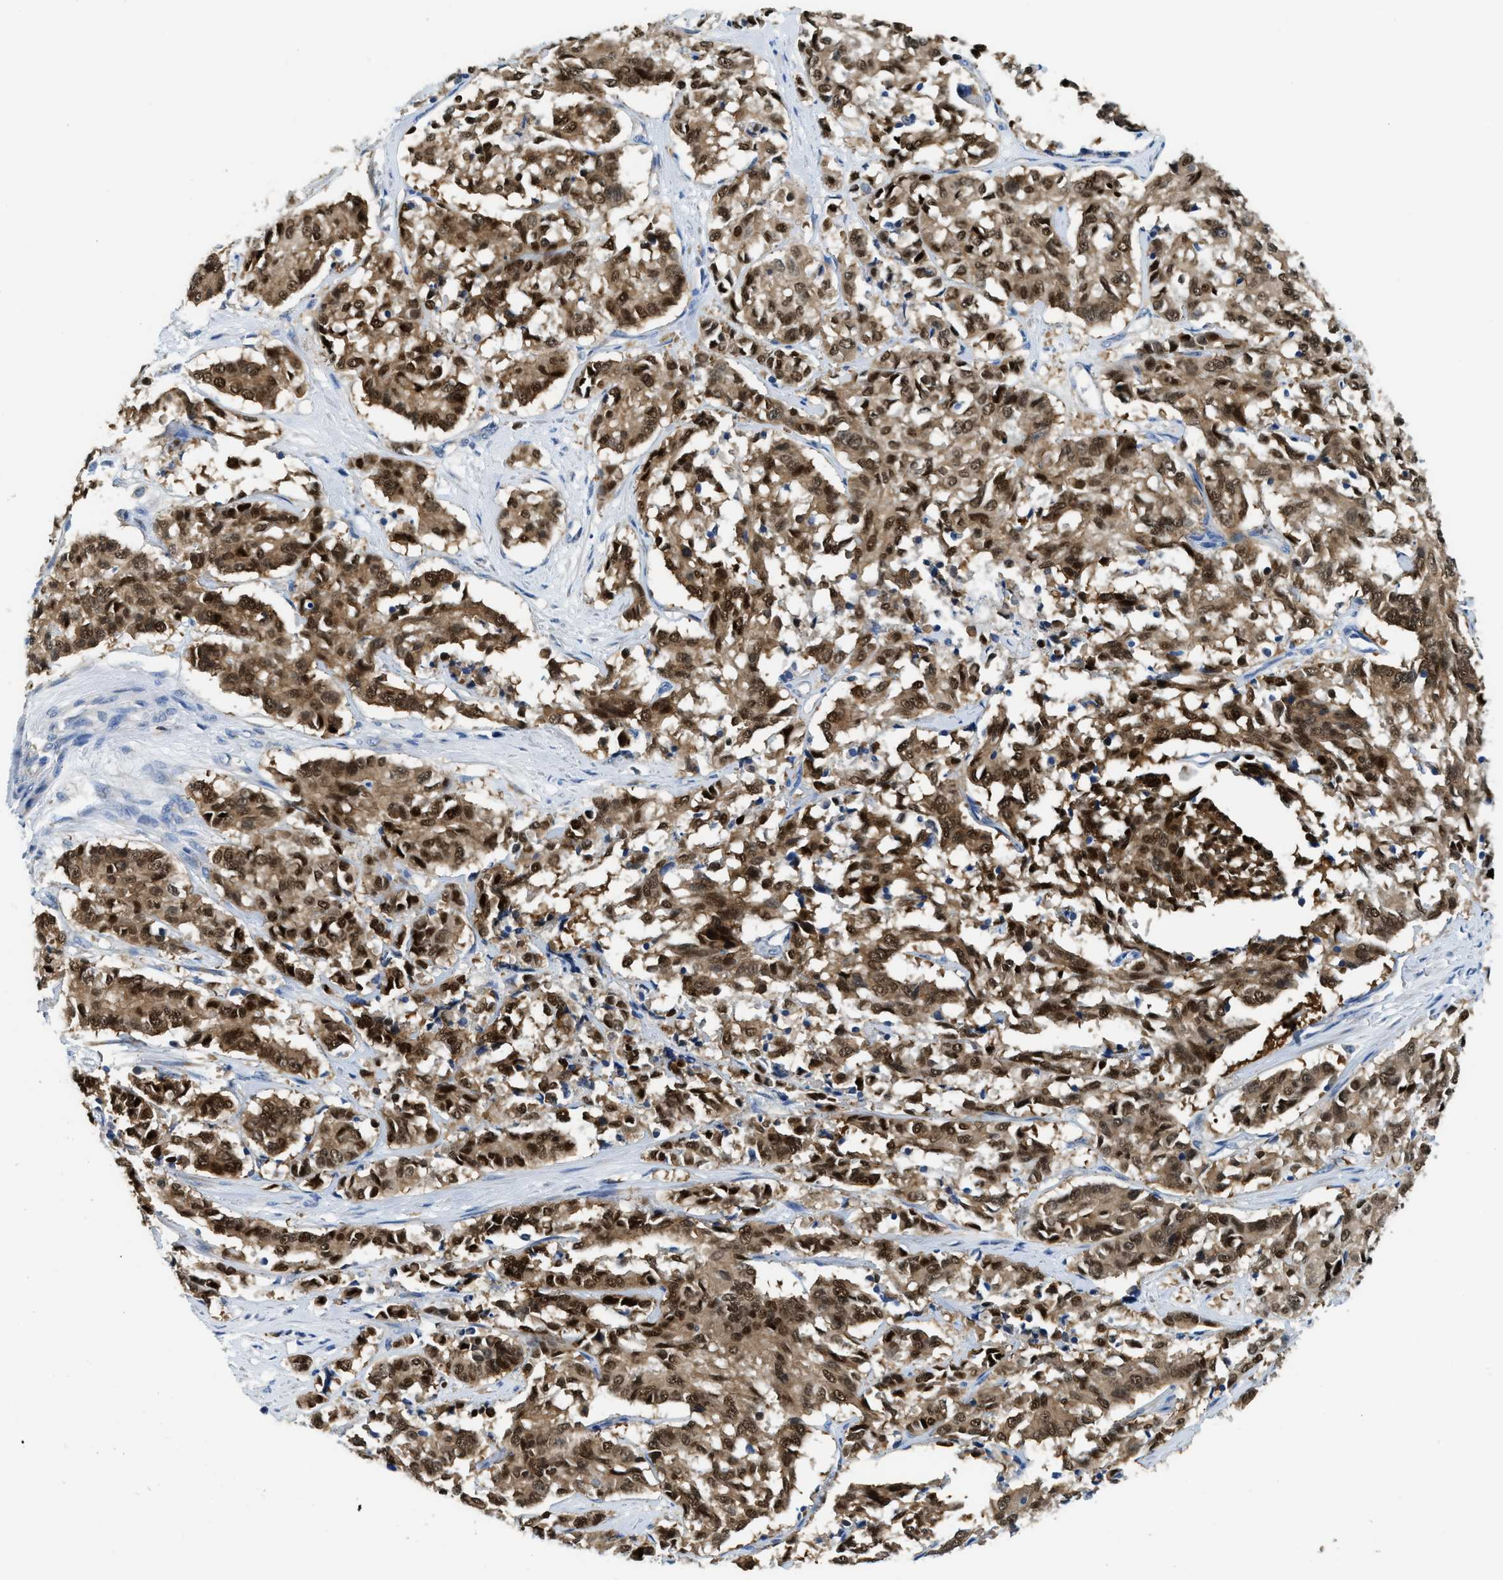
{"staining": {"intensity": "strong", "quantity": ">75%", "location": "cytoplasmic/membranous,nuclear"}, "tissue": "cervical cancer", "cell_type": "Tumor cells", "image_type": "cancer", "snomed": [{"axis": "morphology", "description": "Squamous cell carcinoma, NOS"}, {"axis": "topography", "description": "Cervix"}], "caption": "Protein staining of cervical cancer (squamous cell carcinoma) tissue exhibits strong cytoplasmic/membranous and nuclear positivity in approximately >75% of tumor cells.", "gene": "TOX", "patient": {"sex": "female", "age": 35}}